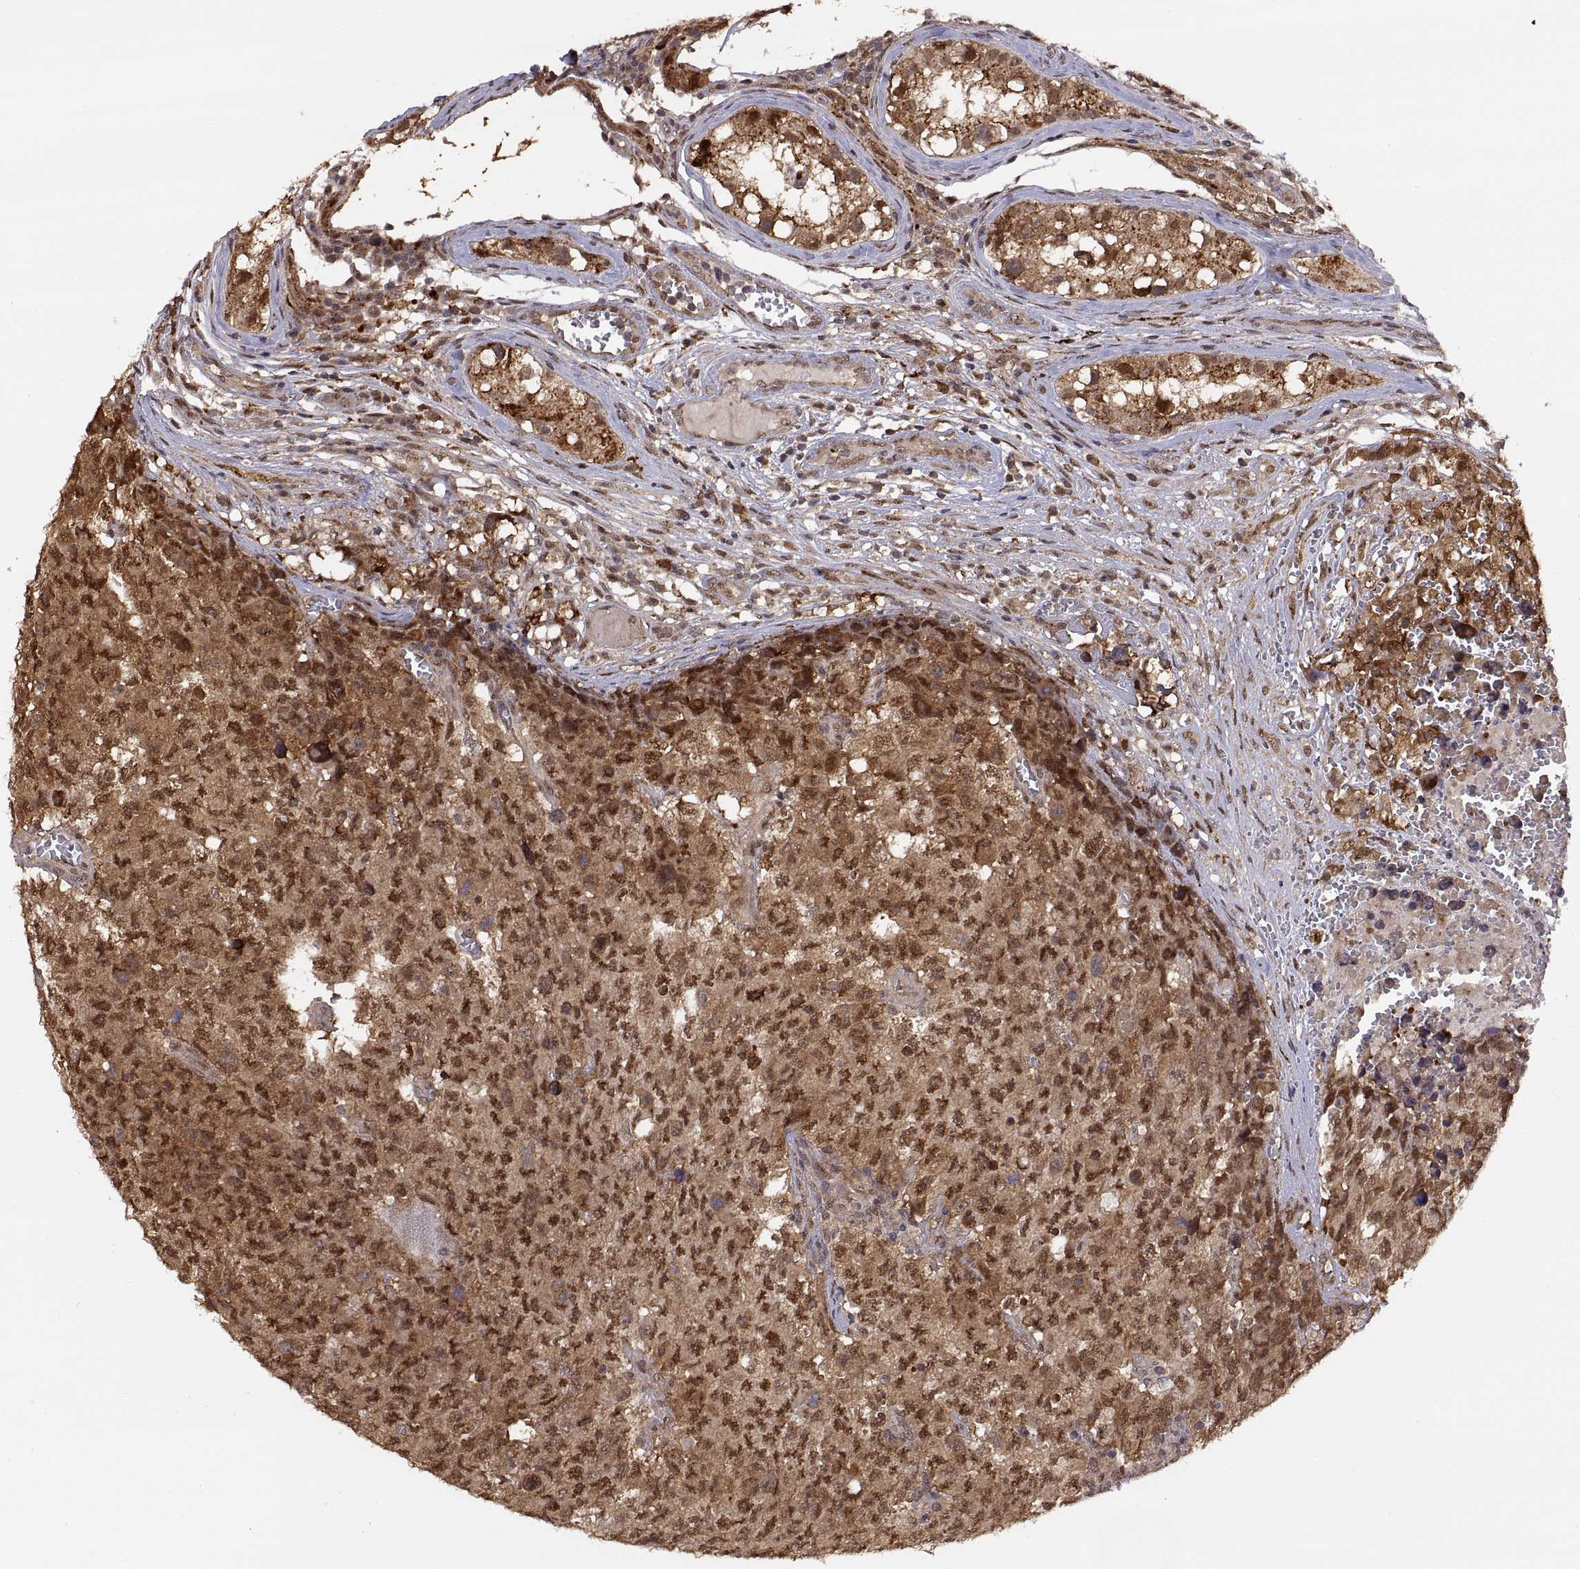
{"staining": {"intensity": "strong", "quantity": ">75%", "location": "cytoplasmic/membranous,nuclear"}, "tissue": "testis cancer", "cell_type": "Tumor cells", "image_type": "cancer", "snomed": [{"axis": "morphology", "description": "Carcinoma, Embryonal, NOS"}, {"axis": "topography", "description": "Testis"}], "caption": "Immunohistochemistry (DAB (3,3'-diaminobenzidine)) staining of testis cancer shows strong cytoplasmic/membranous and nuclear protein positivity in approximately >75% of tumor cells.", "gene": "PSMC2", "patient": {"sex": "male", "age": 23}}